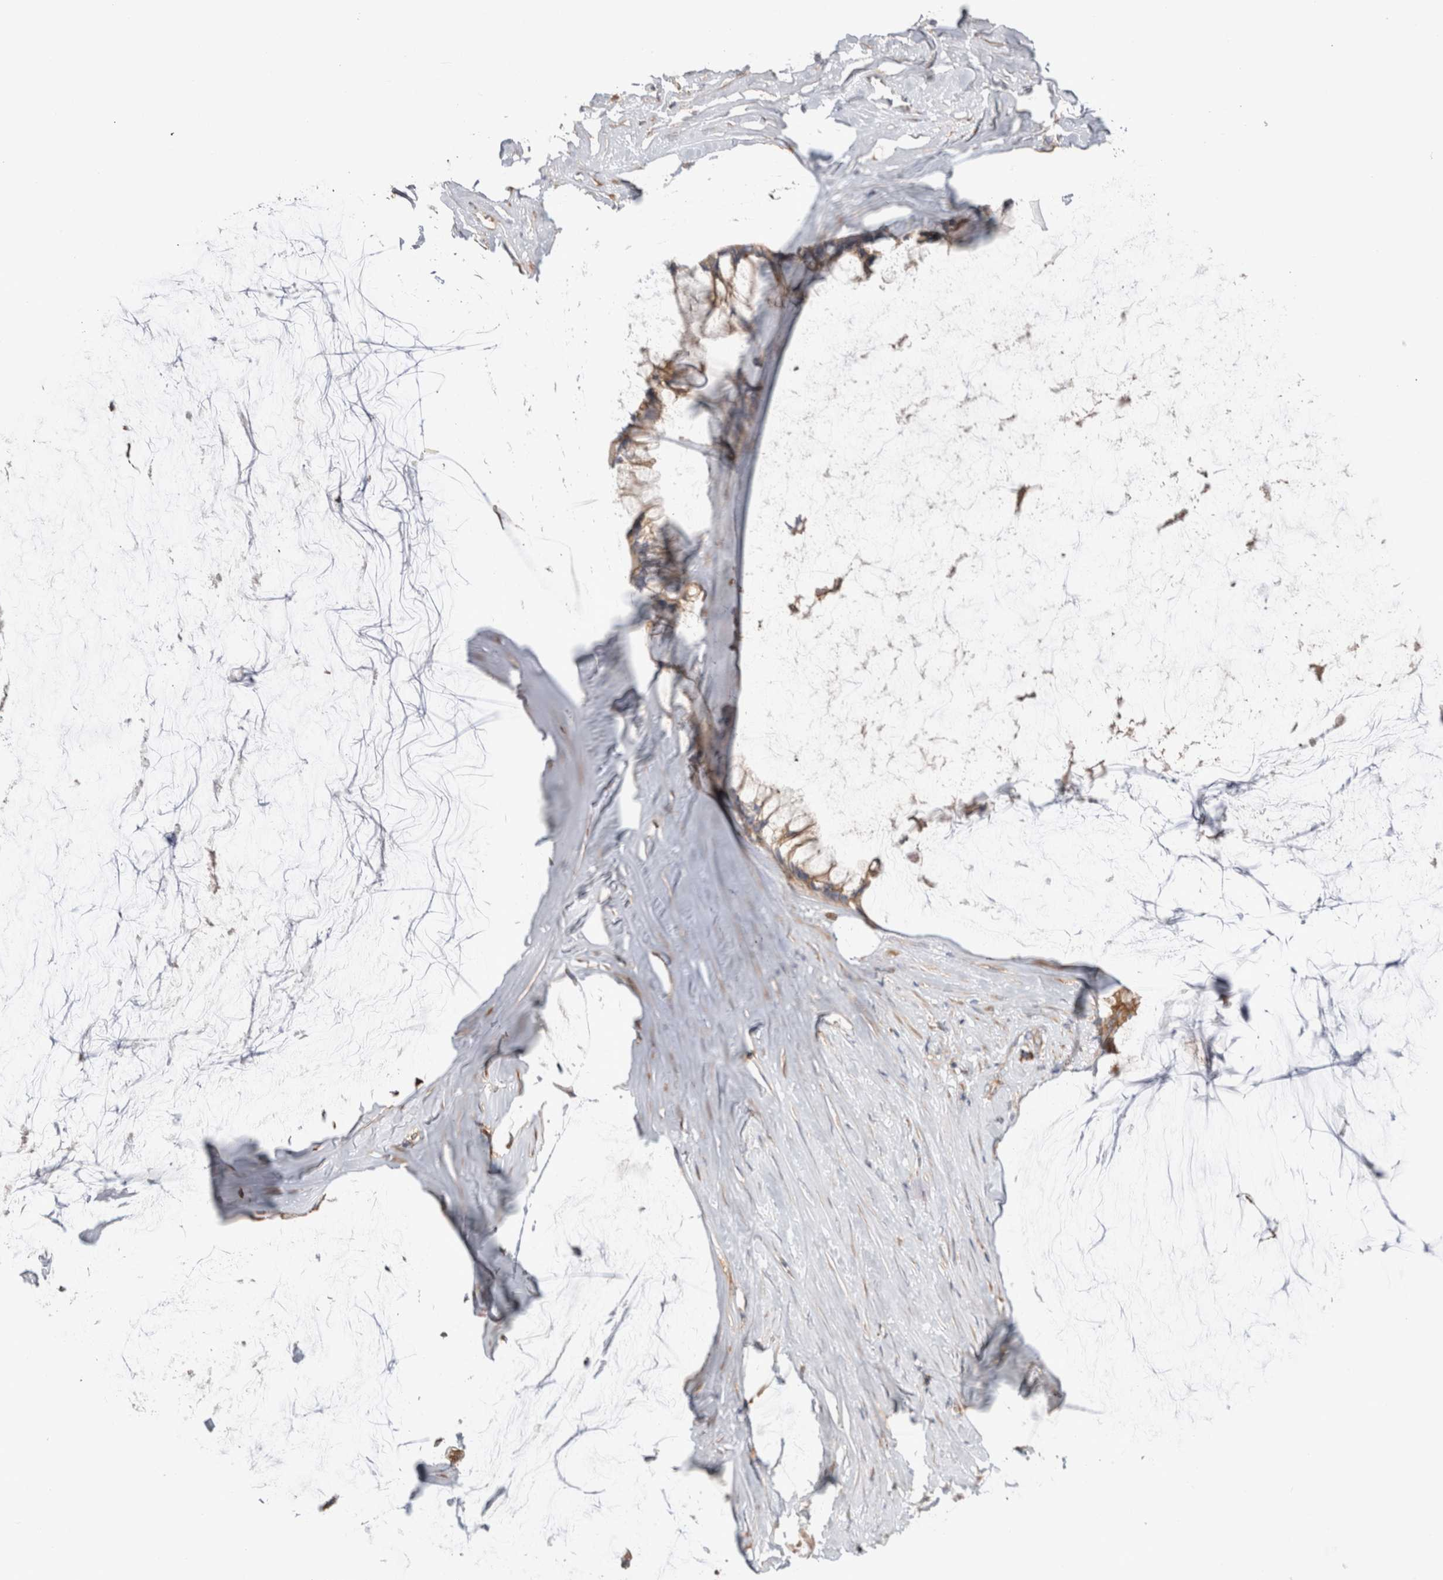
{"staining": {"intensity": "weak", "quantity": ">75%", "location": "cytoplasmic/membranous"}, "tissue": "ovarian cancer", "cell_type": "Tumor cells", "image_type": "cancer", "snomed": [{"axis": "morphology", "description": "Cystadenocarcinoma, mucinous, NOS"}, {"axis": "topography", "description": "Ovary"}], "caption": "This is an image of IHC staining of mucinous cystadenocarcinoma (ovarian), which shows weak expression in the cytoplasmic/membranous of tumor cells.", "gene": "PDCD10", "patient": {"sex": "female", "age": 39}}